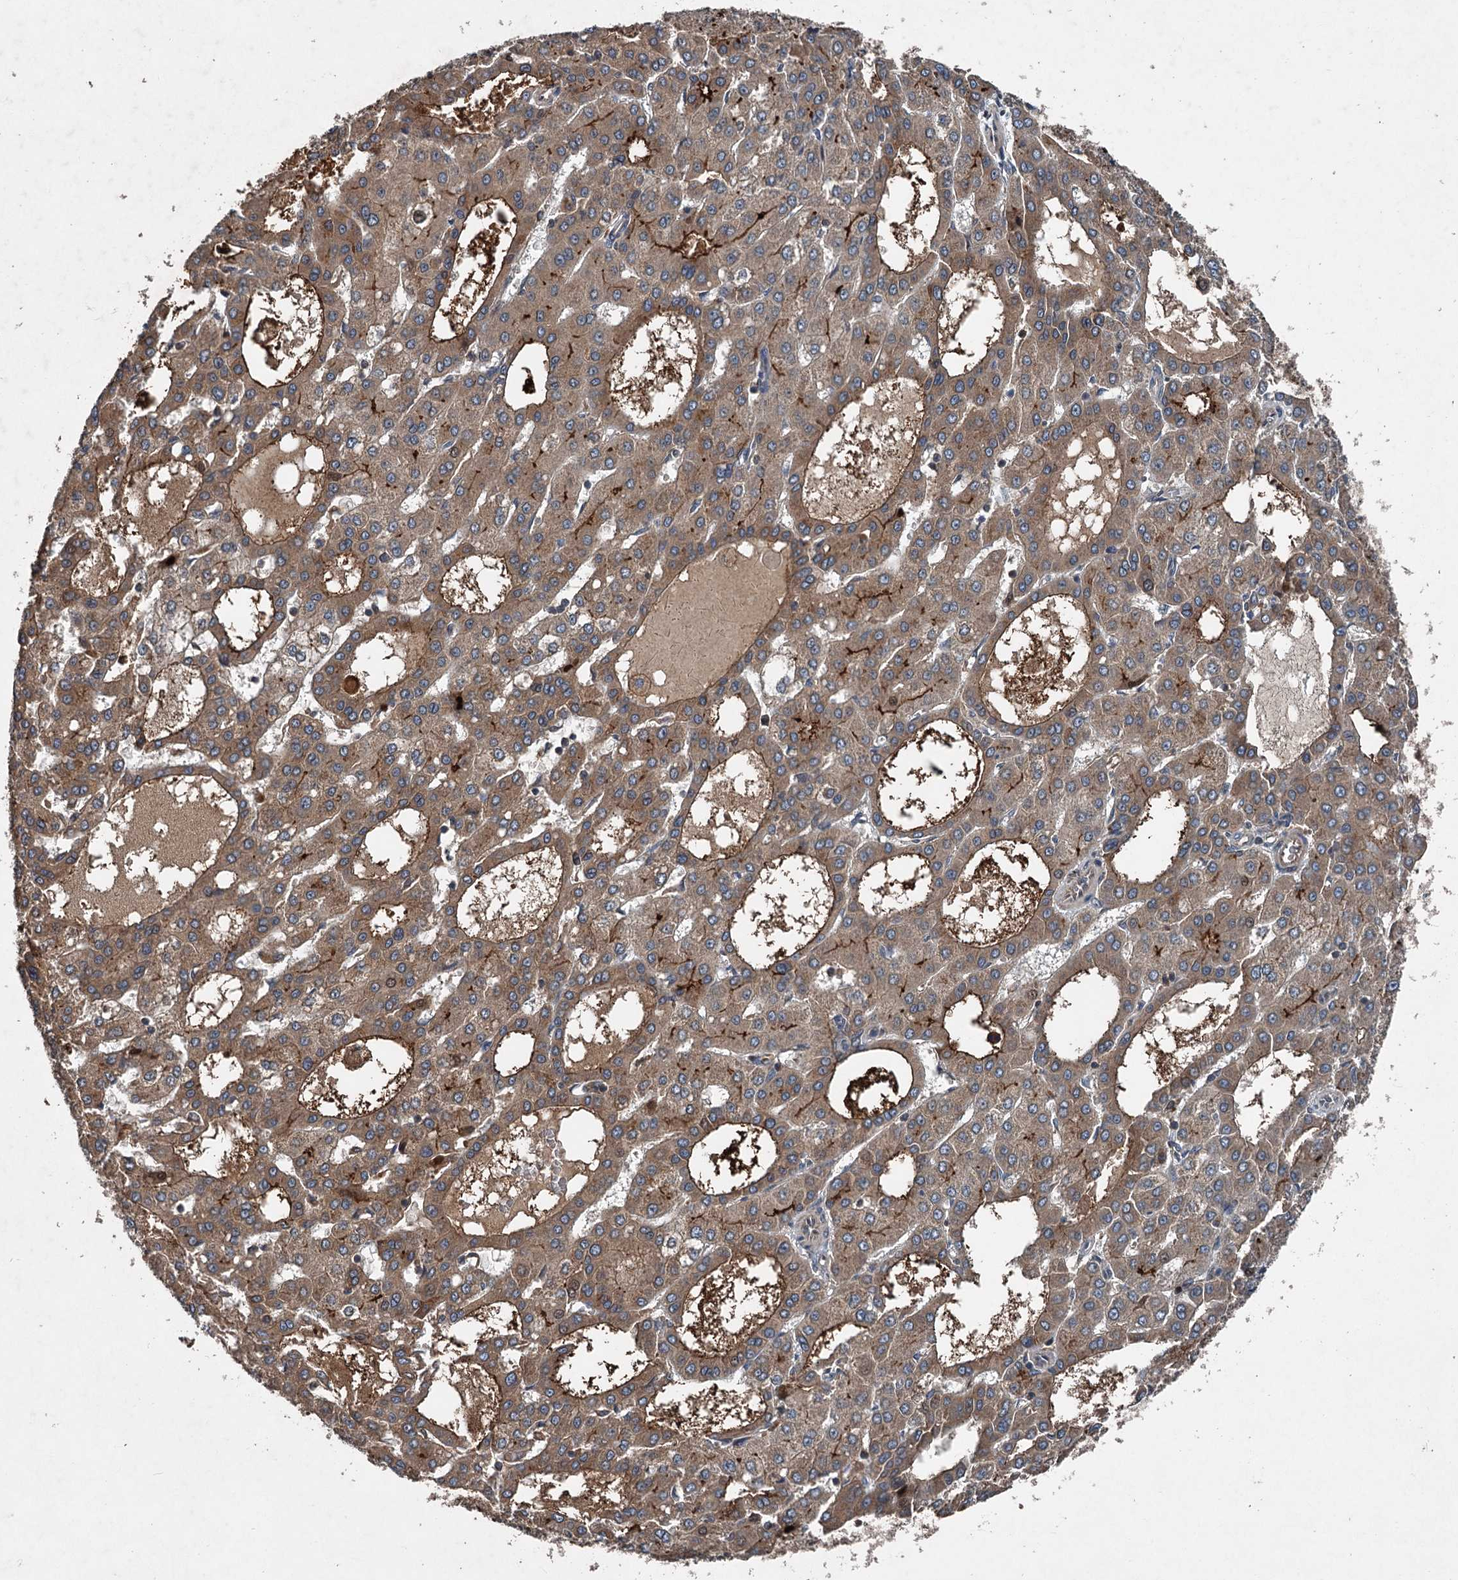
{"staining": {"intensity": "moderate", "quantity": ">75%", "location": "cytoplasmic/membranous,nuclear"}, "tissue": "liver cancer", "cell_type": "Tumor cells", "image_type": "cancer", "snomed": [{"axis": "morphology", "description": "Carcinoma, Hepatocellular, NOS"}, {"axis": "topography", "description": "Liver"}], "caption": "The micrograph exhibits staining of liver cancer, revealing moderate cytoplasmic/membranous and nuclear protein positivity (brown color) within tumor cells. The staining is performed using DAB (3,3'-diaminobenzidine) brown chromogen to label protein expression. The nuclei are counter-stained blue using hematoxylin.", "gene": "TAPBPL", "patient": {"sex": "male", "age": 47}}